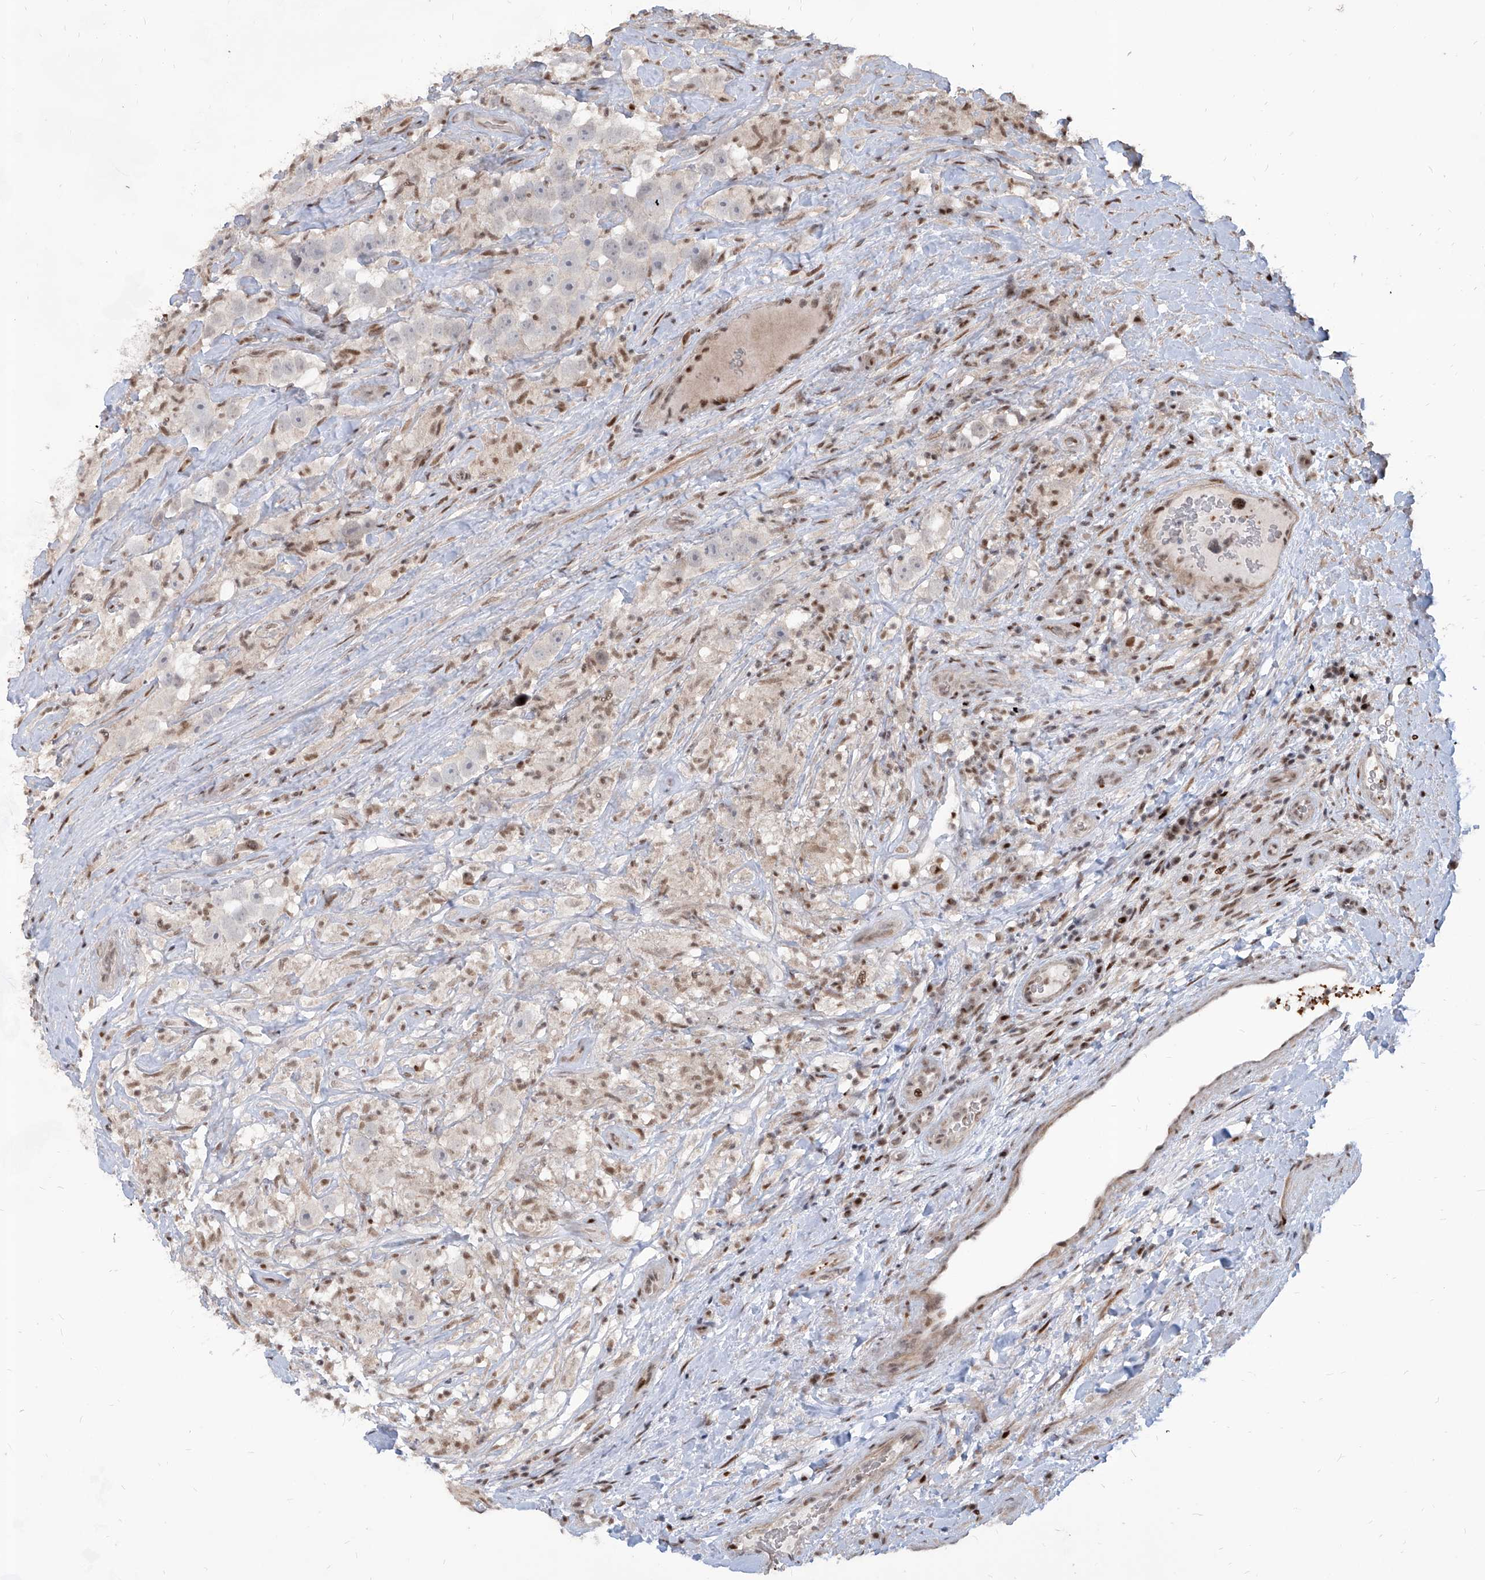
{"staining": {"intensity": "negative", "quantity": "none", "location": "none"}, "tissue": "testis cancer", "cell_type": "Tumor cells", "image_type": "cancer", "snomed": [{"axis": "morphology", "description": "Seminoma, NOS"}, {"axis": "topography", "description": "Testis"}], "caption": "Photomicrograph shows no significant protein expression in tumor cells of seminoma (testis).", "gene": "IRF2", "patient": {"sex": "male", "age": 49}}